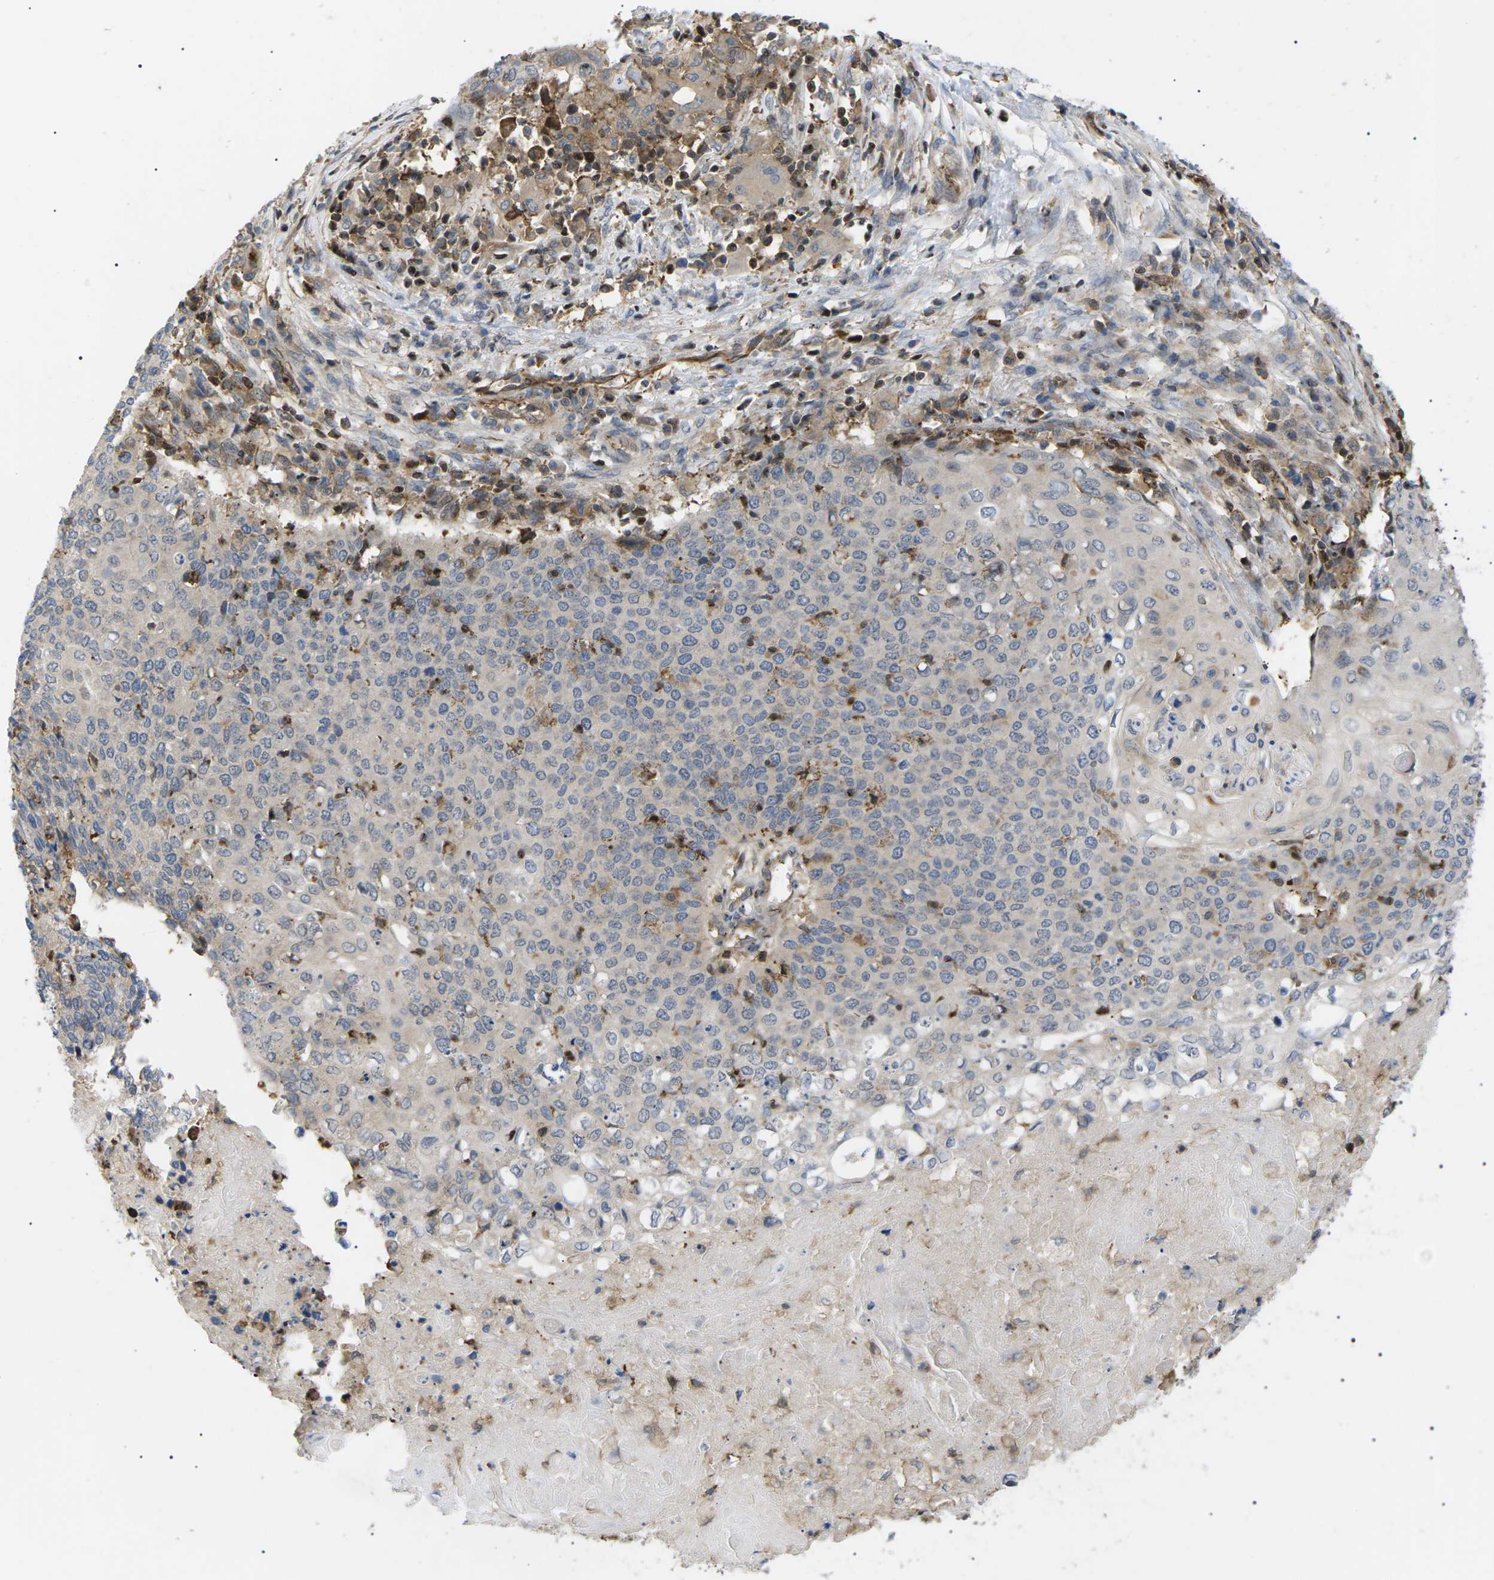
{"staining": {"intensity": "negative", "quantity": "none", "location": "none"}, "tissue": "cervical cancer", "cell_type": "Tumor cells", "image_type": "cancer", "snomed": [{"axis": "morphology", "description": "Squamous cell carcinoma, NOS"}, {"axis": "topography", "description": "Cervix"}], "caption": "Micrograph shows no significant protein staining in tumor cells of squamous cell carcinoma (cervical).", "gene": "TMTC4", "patient": {"sex": "female", "age": 39}}